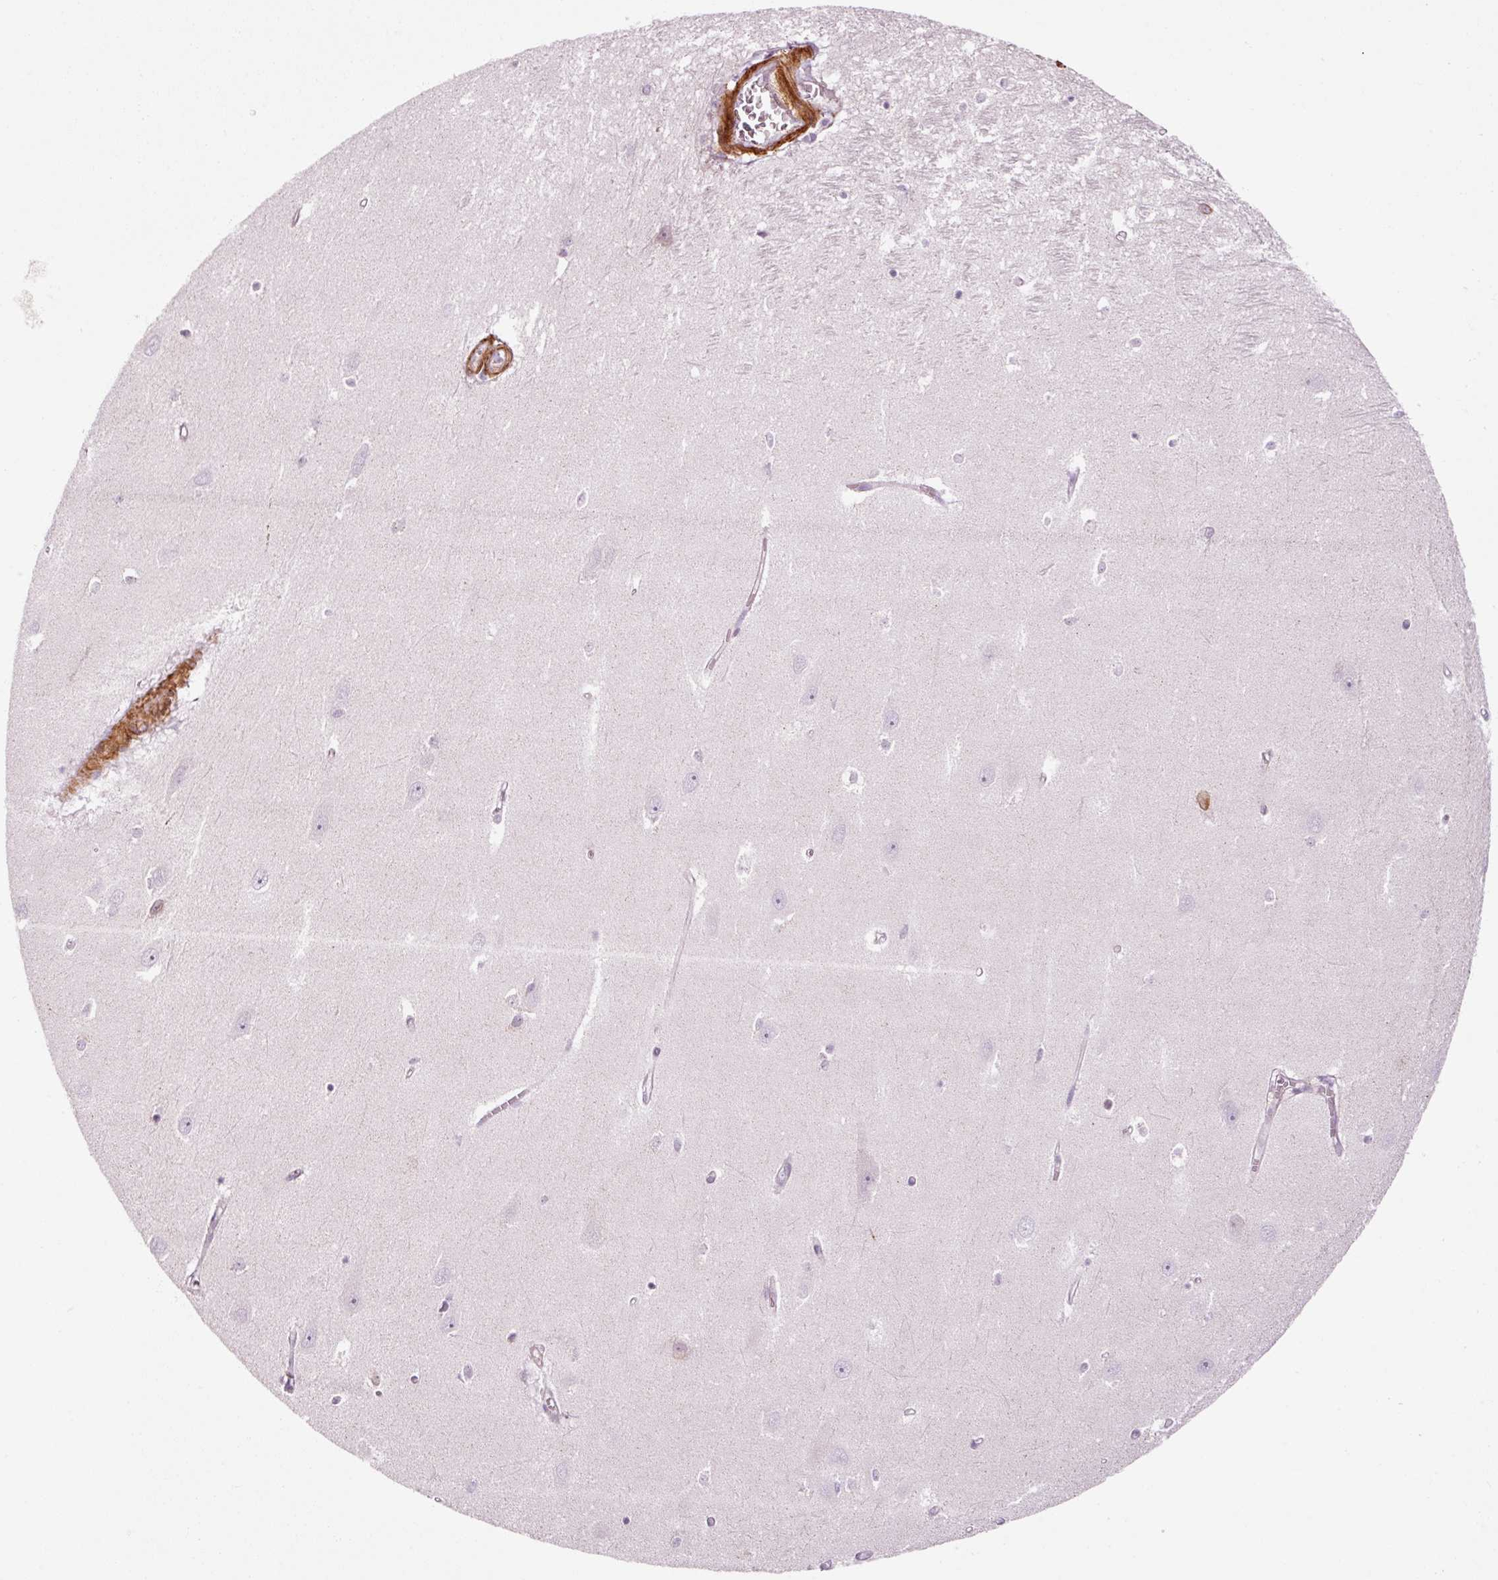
{"staining": {"intensity": "negative", "quantity": "none", "location": "none"}, "tissue": "hippocampus", "cell_type": "Glial cells", "image_type": "normal", "snomed": [{"axis": "morphology", "description": "Normal tissue, NOS"}, {"axis": "topography", "description": "Hippocampus"}], "caption": "Immunohistochemistry (IHC) of benign human hippocampus shows no staining in glial cells.", "gene": "ANKRD20A1", "patient": {"sex": "female", "age": 64}}